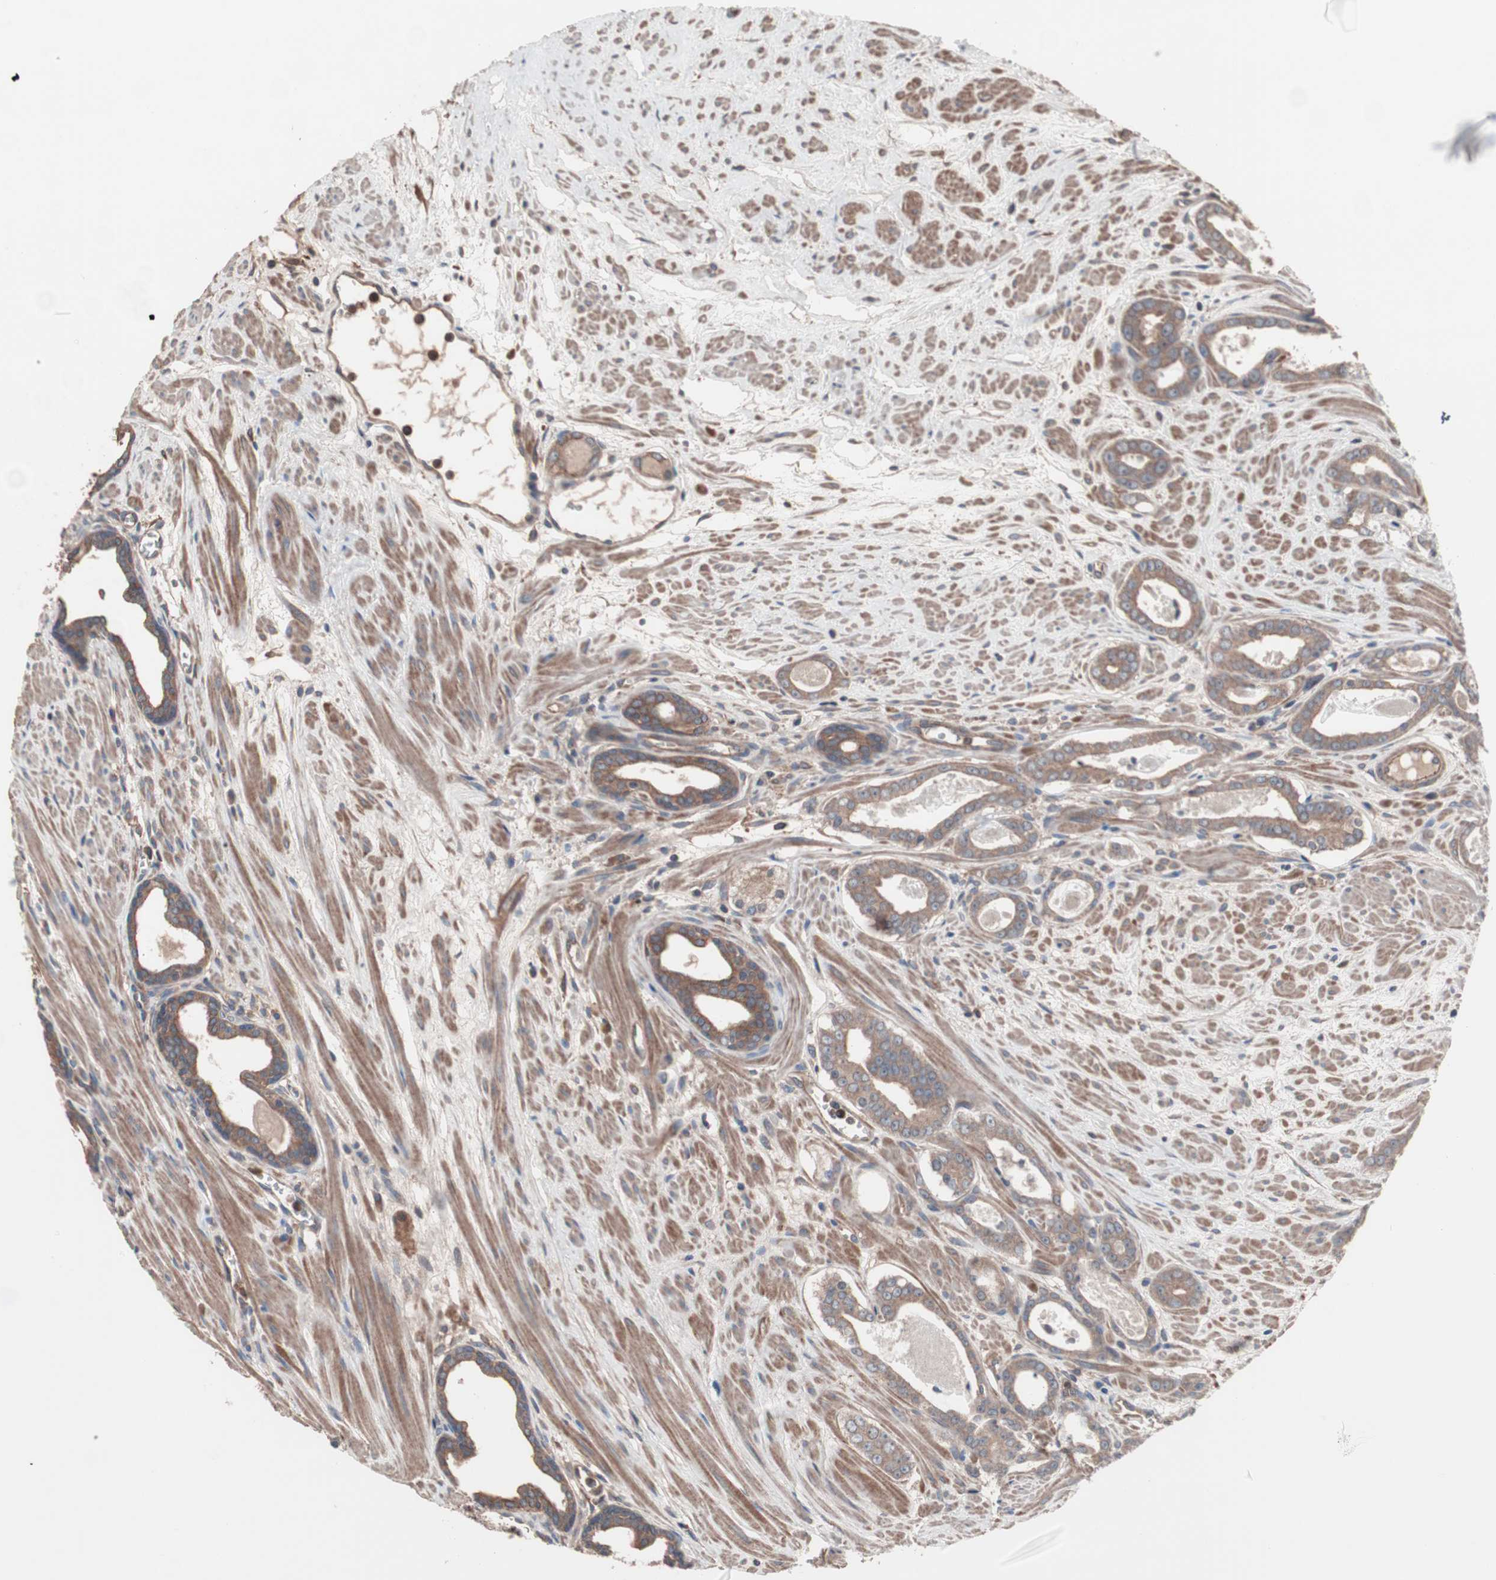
{"staining": {"intensity": "moderate", "quantity": ">75%", "location": "cytoplasmic/membranous"}, "tissue": "prostate cancer", "cell_type": "Tumor cells", "image_type": "cancer", "snomed": [{"axis": "morphology", "description": "Adenocarcinoma, Low grade"}, {"axis": "topography", "description": "Prostate"}], "caption": "DAB (3,3'-diaminobenzidine) immunohistochemical staining of human prostate adenocarcinoma (low-grade) exhibits moderate cytoplasmic/membranous protein staining in approximately >75% of tumor cells.", "gene": "ATG7", "patient": {"sex": "male", "age": 57}}